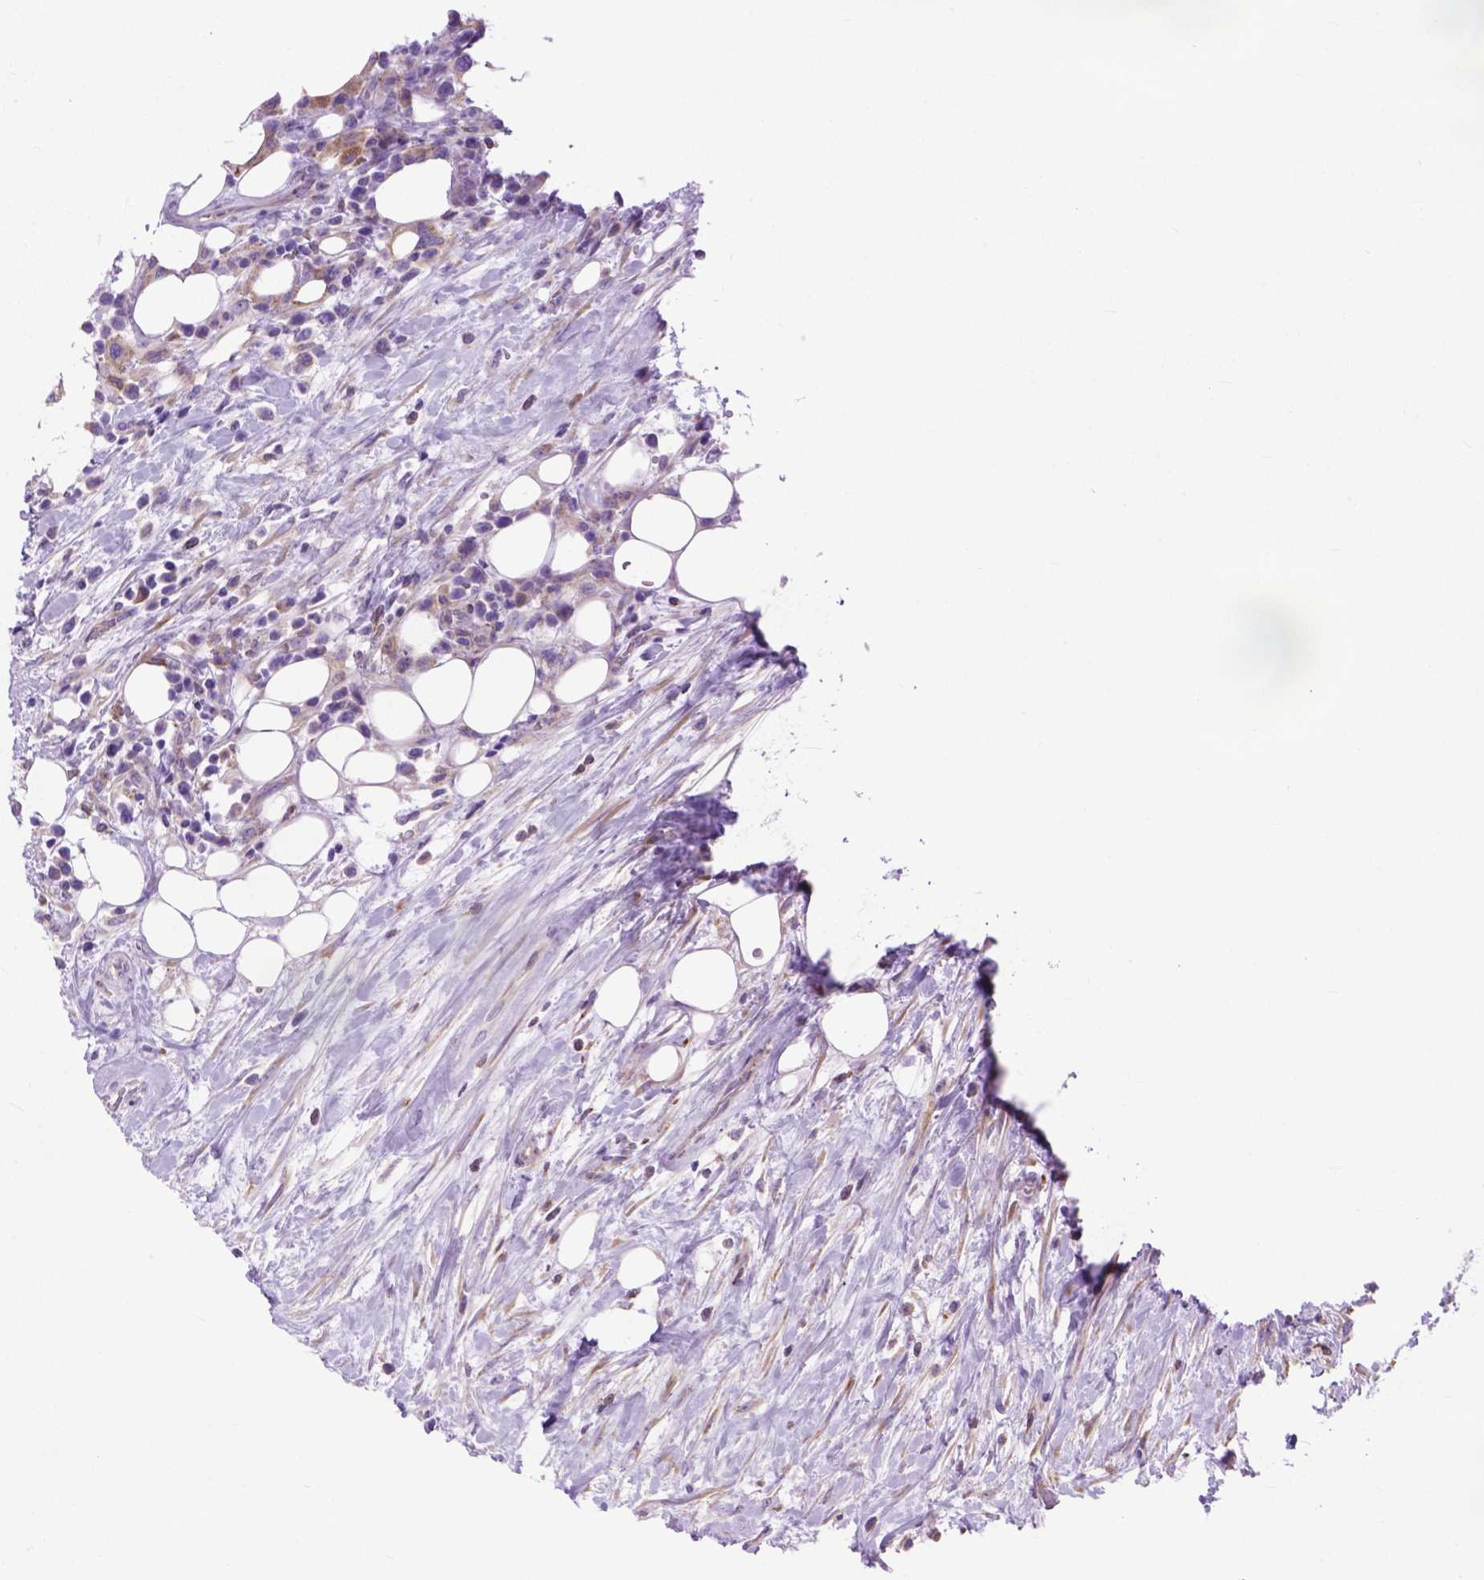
{"staining": {"intensity": "negative", "quantity": "none", "location": "none"}, "tissue": "lymphoma", "cell_type": "Tumor cells", "image_type": "cancer", "snomed": [{"axis": "morphology", "description": "Malignant lymphoma, non-Hodgkin's type, High grade"}, {"axis": "topography", "description": "Soft tissue"}], "caption": "Lymphoma was stained to show a protein in brown. There is no significant staining in tumor cells.", "gene": "PLK4", "patient": {"sex": "female", "age": 56}}